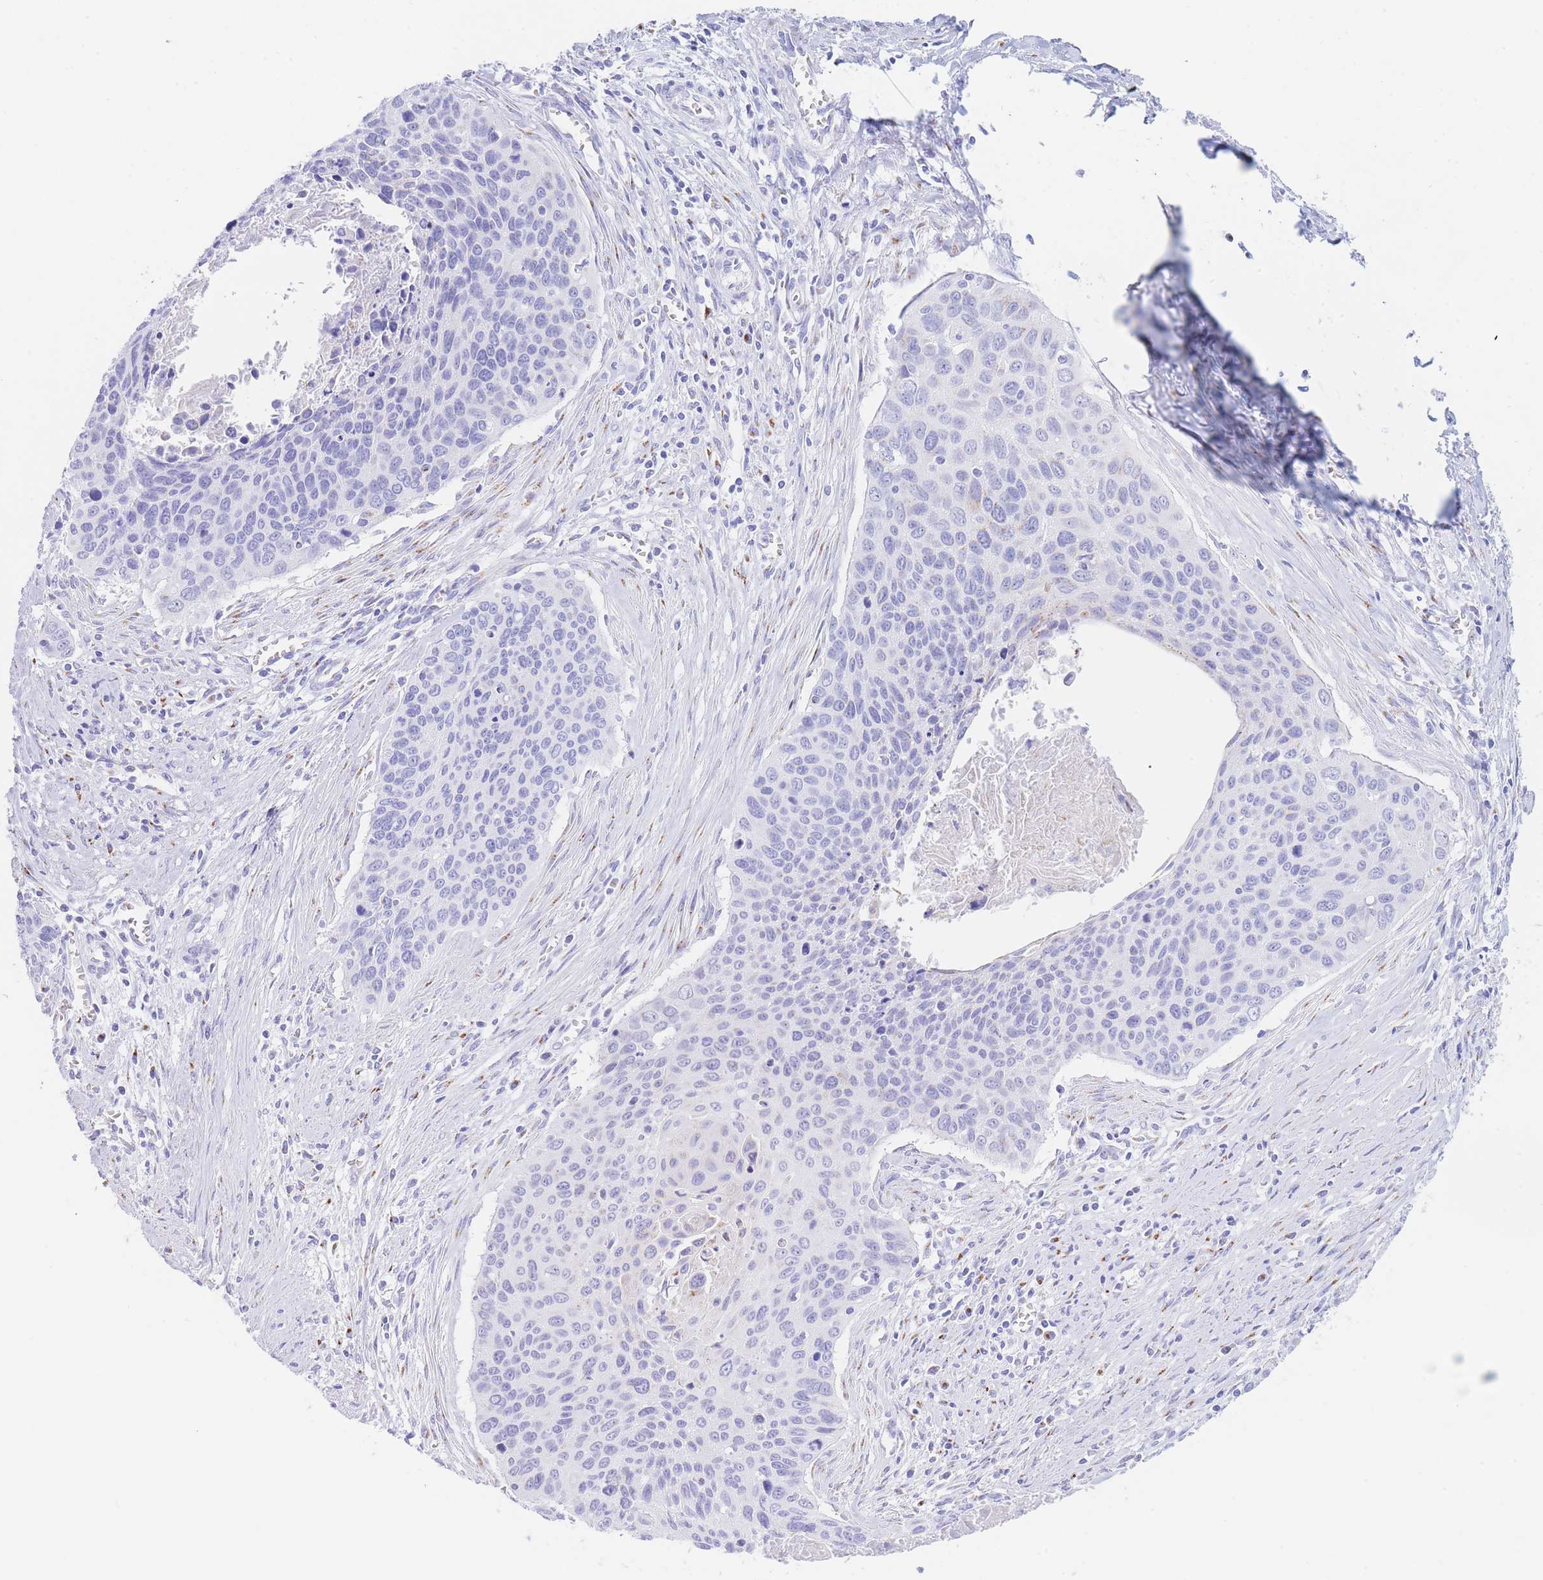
{"staining": {"intensity": "negative", "quantity": "none", "location": "none"}, "tissue": "cervical cancer", "cell_type": "Tumor cells", "image_type": "cancer", "snomed": [{"axis": "morphology", "description": "Squamous cell carcinoma, NOS"}, {"axis": "topography", "description": "Cervix"}], "caption": "IHC of squamous cell carcinoma (cervical) demonstrates no positivity in tumor cells.", "gene": "FAM3C", "patient": {"sex": "female", "age": 55}}